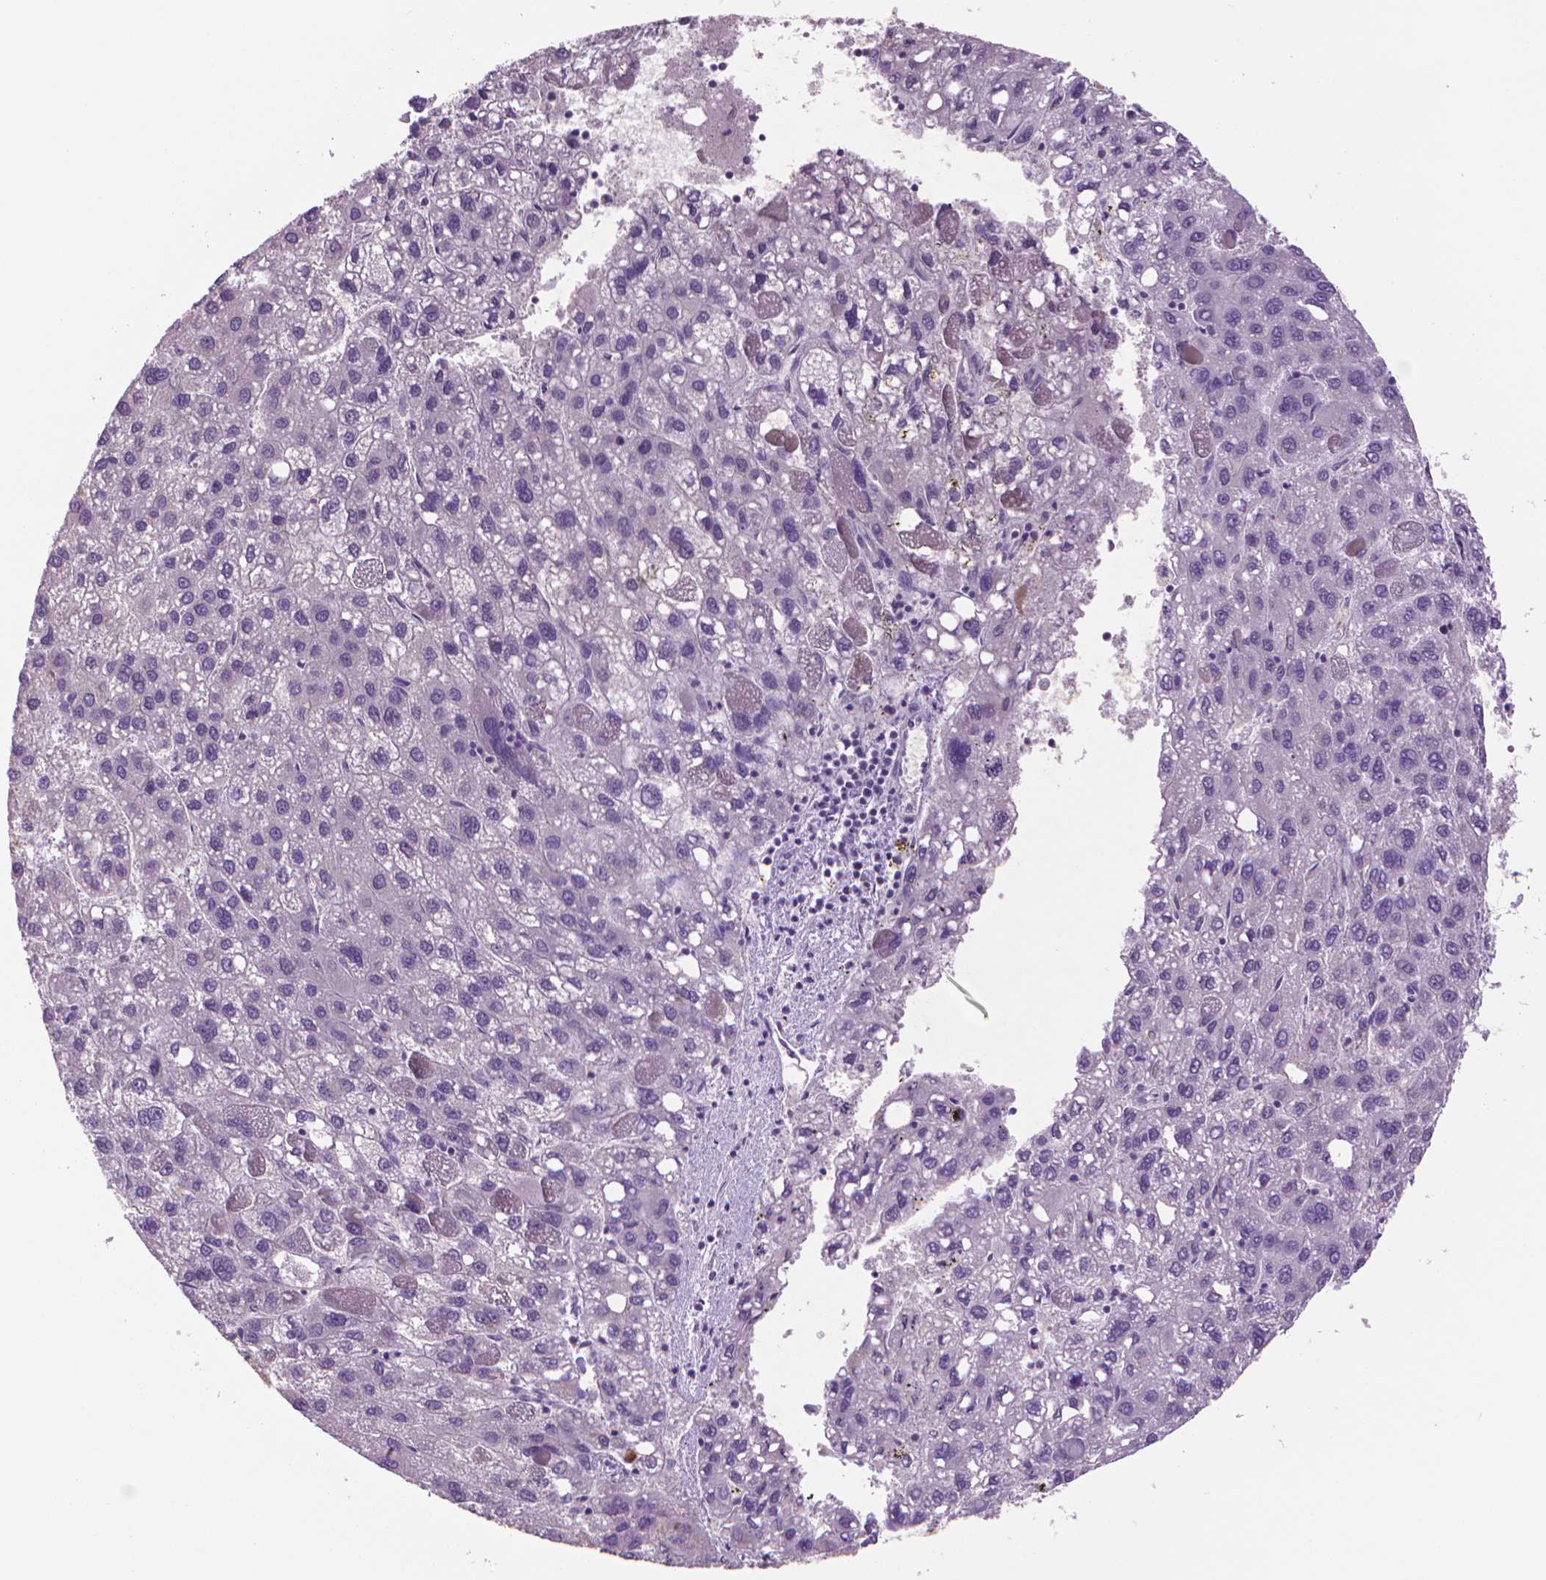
{"staining": {"intensity": "negative", "quantity": "none", "location": "none"}, "tissue": "liver cancer", "cell_type": "Tumor cells", "image_type": "cancer", "snomed": [{"axis": "morphology", "description": "Carcinoma, Hepatocellular, NOS"}, {"axis": "topography", "description": "Liver"}], "caption": "Tumor cells are negative for brown protein staining in hepatocellular carcinoma (liver).", "gene": "CDKN2D", "patient": {"sex": "female", "age": 82}}